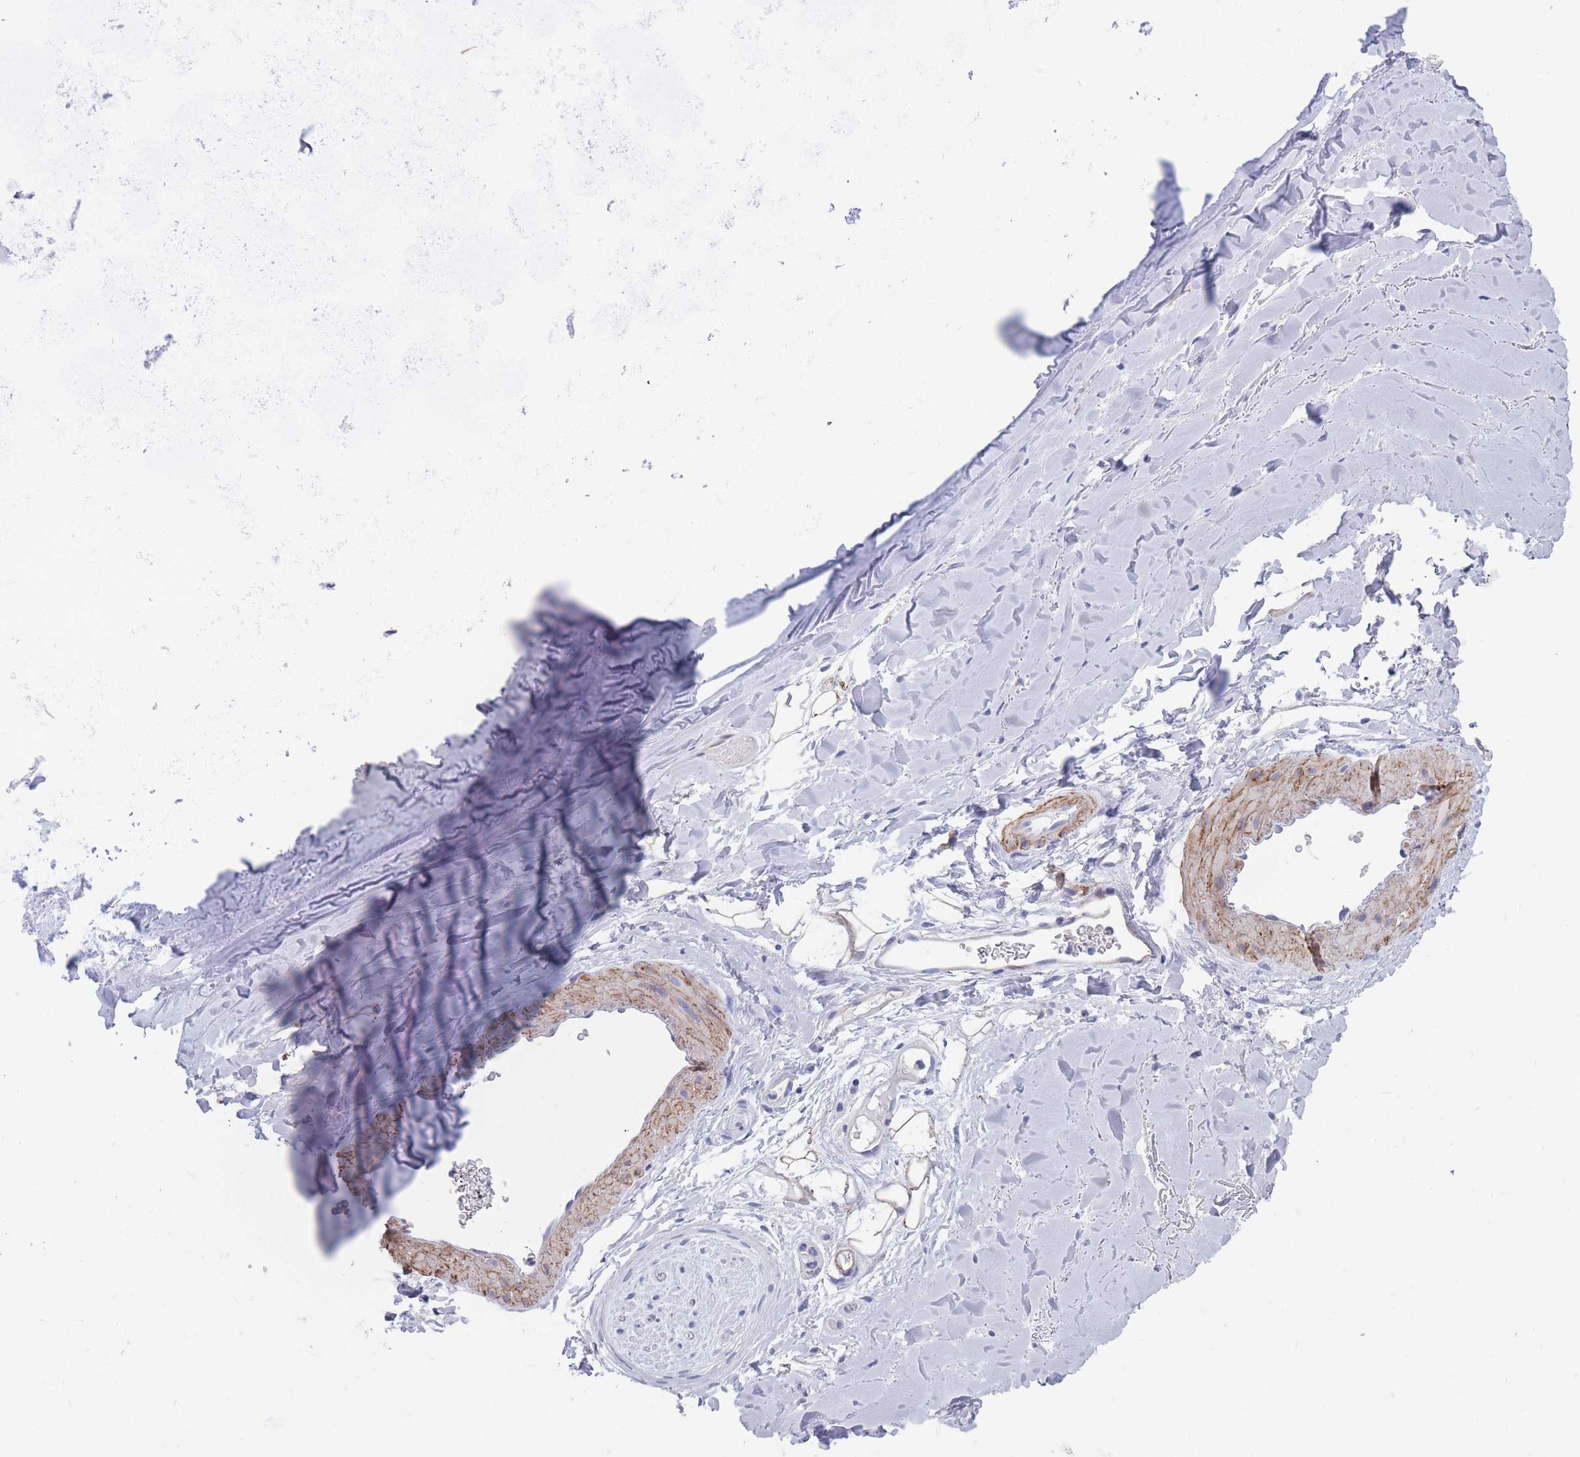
{"staining": {"intensity": "moderate", "quantity": "25%-75%", "location": "cytoplasmic/membranous"}, "tissue": "adipose tissue", "cell_type": "Adipocytes", "image_type": "normal", "snomed": [{"axis": "morphology", "description": "Normal tissue, NOS"}, {"axis": "topography", "description": "Cartilage tissue"}], "caption": "Immunohistochemical staining of benign adipose tissue displays moderate cytoplasmic/membranous protein positivity in about 25%-75% of adipocytes.", "gene": "DPYD", "patient": {"sex": "male", "age": 80}}